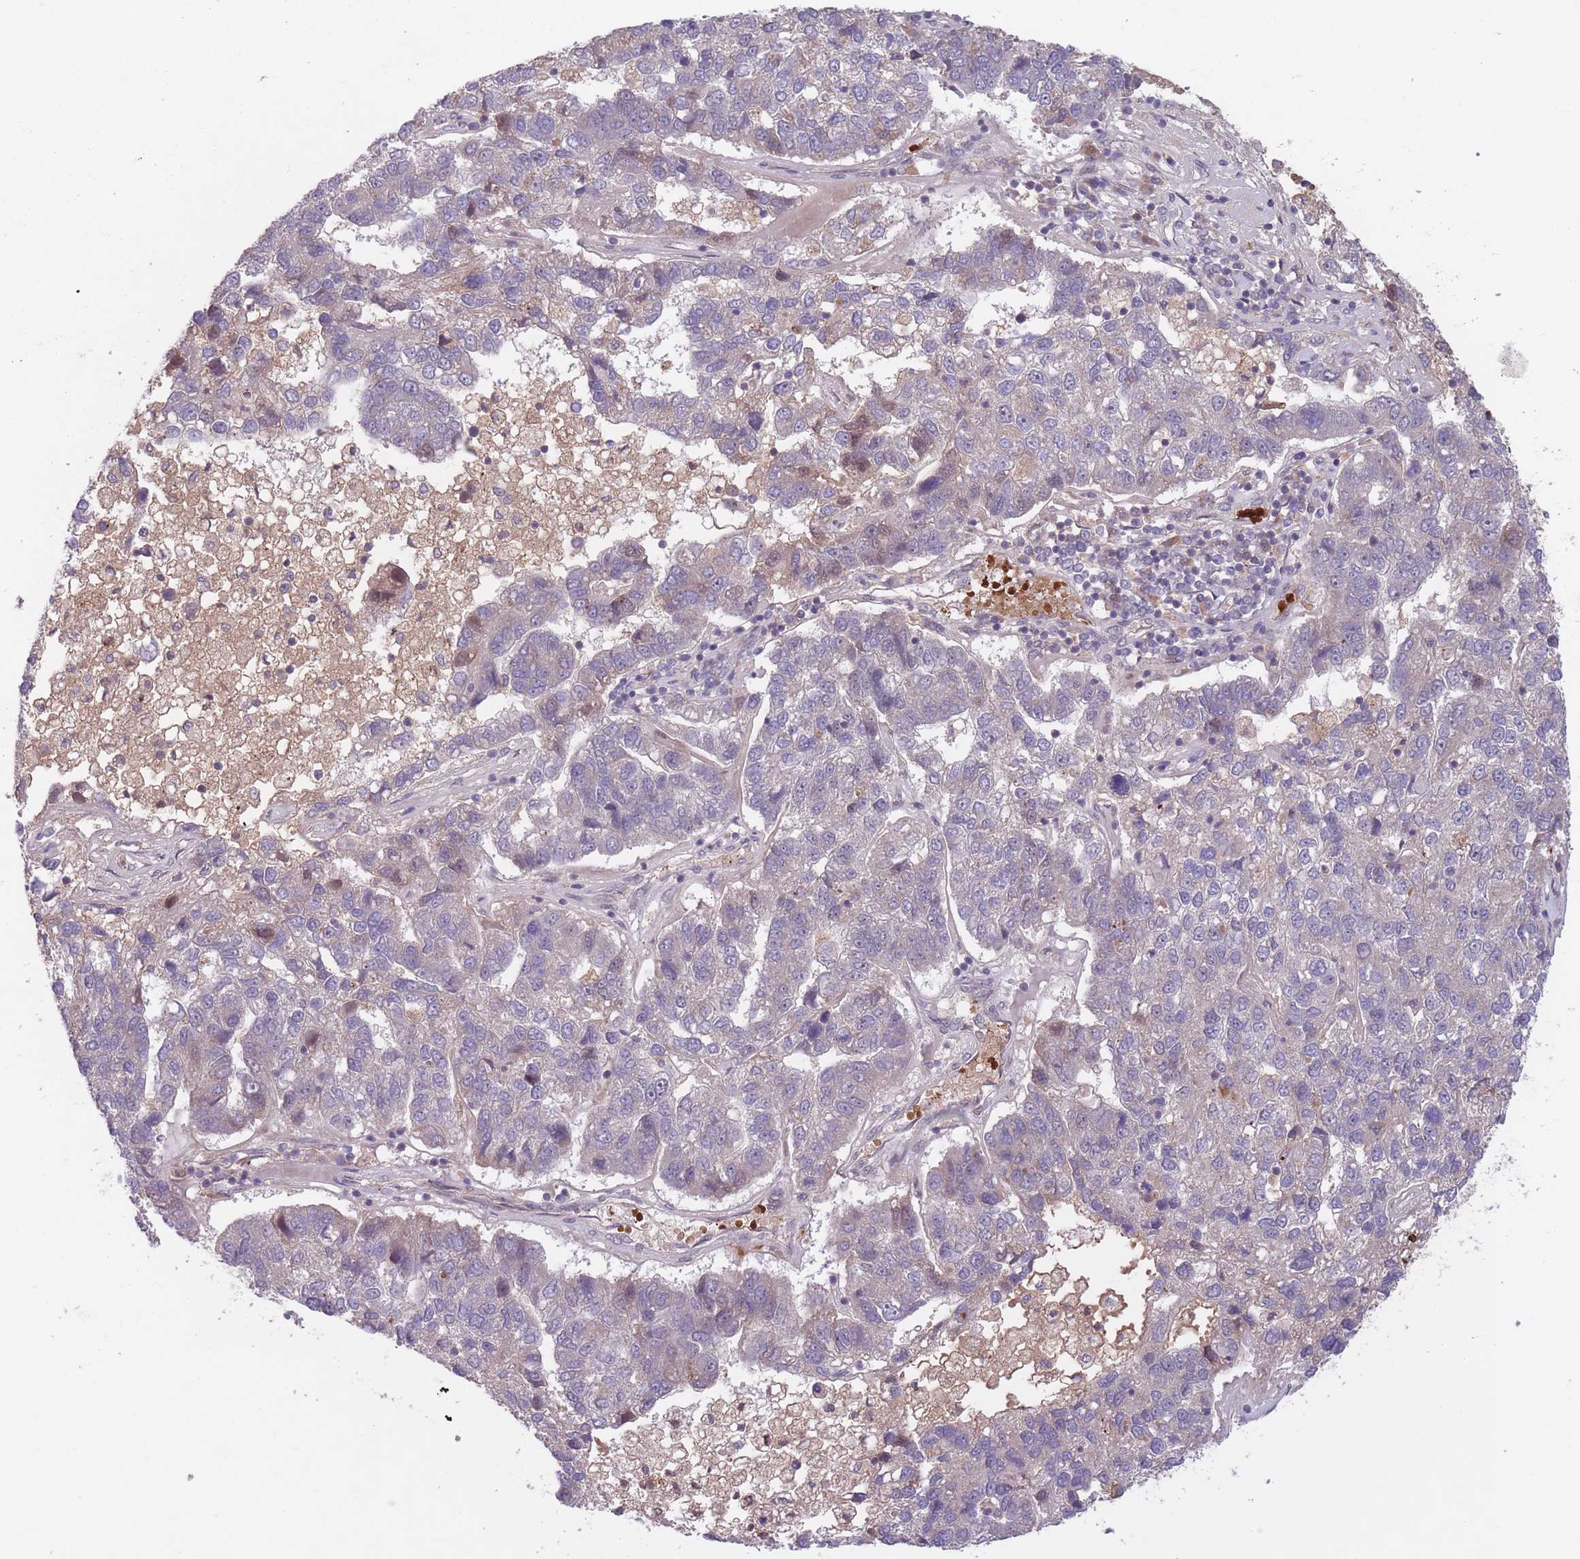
{"staining": {"intensity": "negative", "quantity": "none", "location": "none"}, "tissue": "pancreatic cancer", "cell_type": "Tumor cells", "image_type": "cancer", "snomed": [{"axis": "morphology", "description": "Adenocarcinoma, NOS"}, {"axis": "topography", "description": "Pancreas"}], "caption": "DAB (3,3'-diaminobenzidine) immunohistochemical staining of pancreatic cancer (adenocarcinoma) reveals no significant staining in tumor cells.", "gene": "SECTM1", "patient": {"sex": "female", "age": 61}}